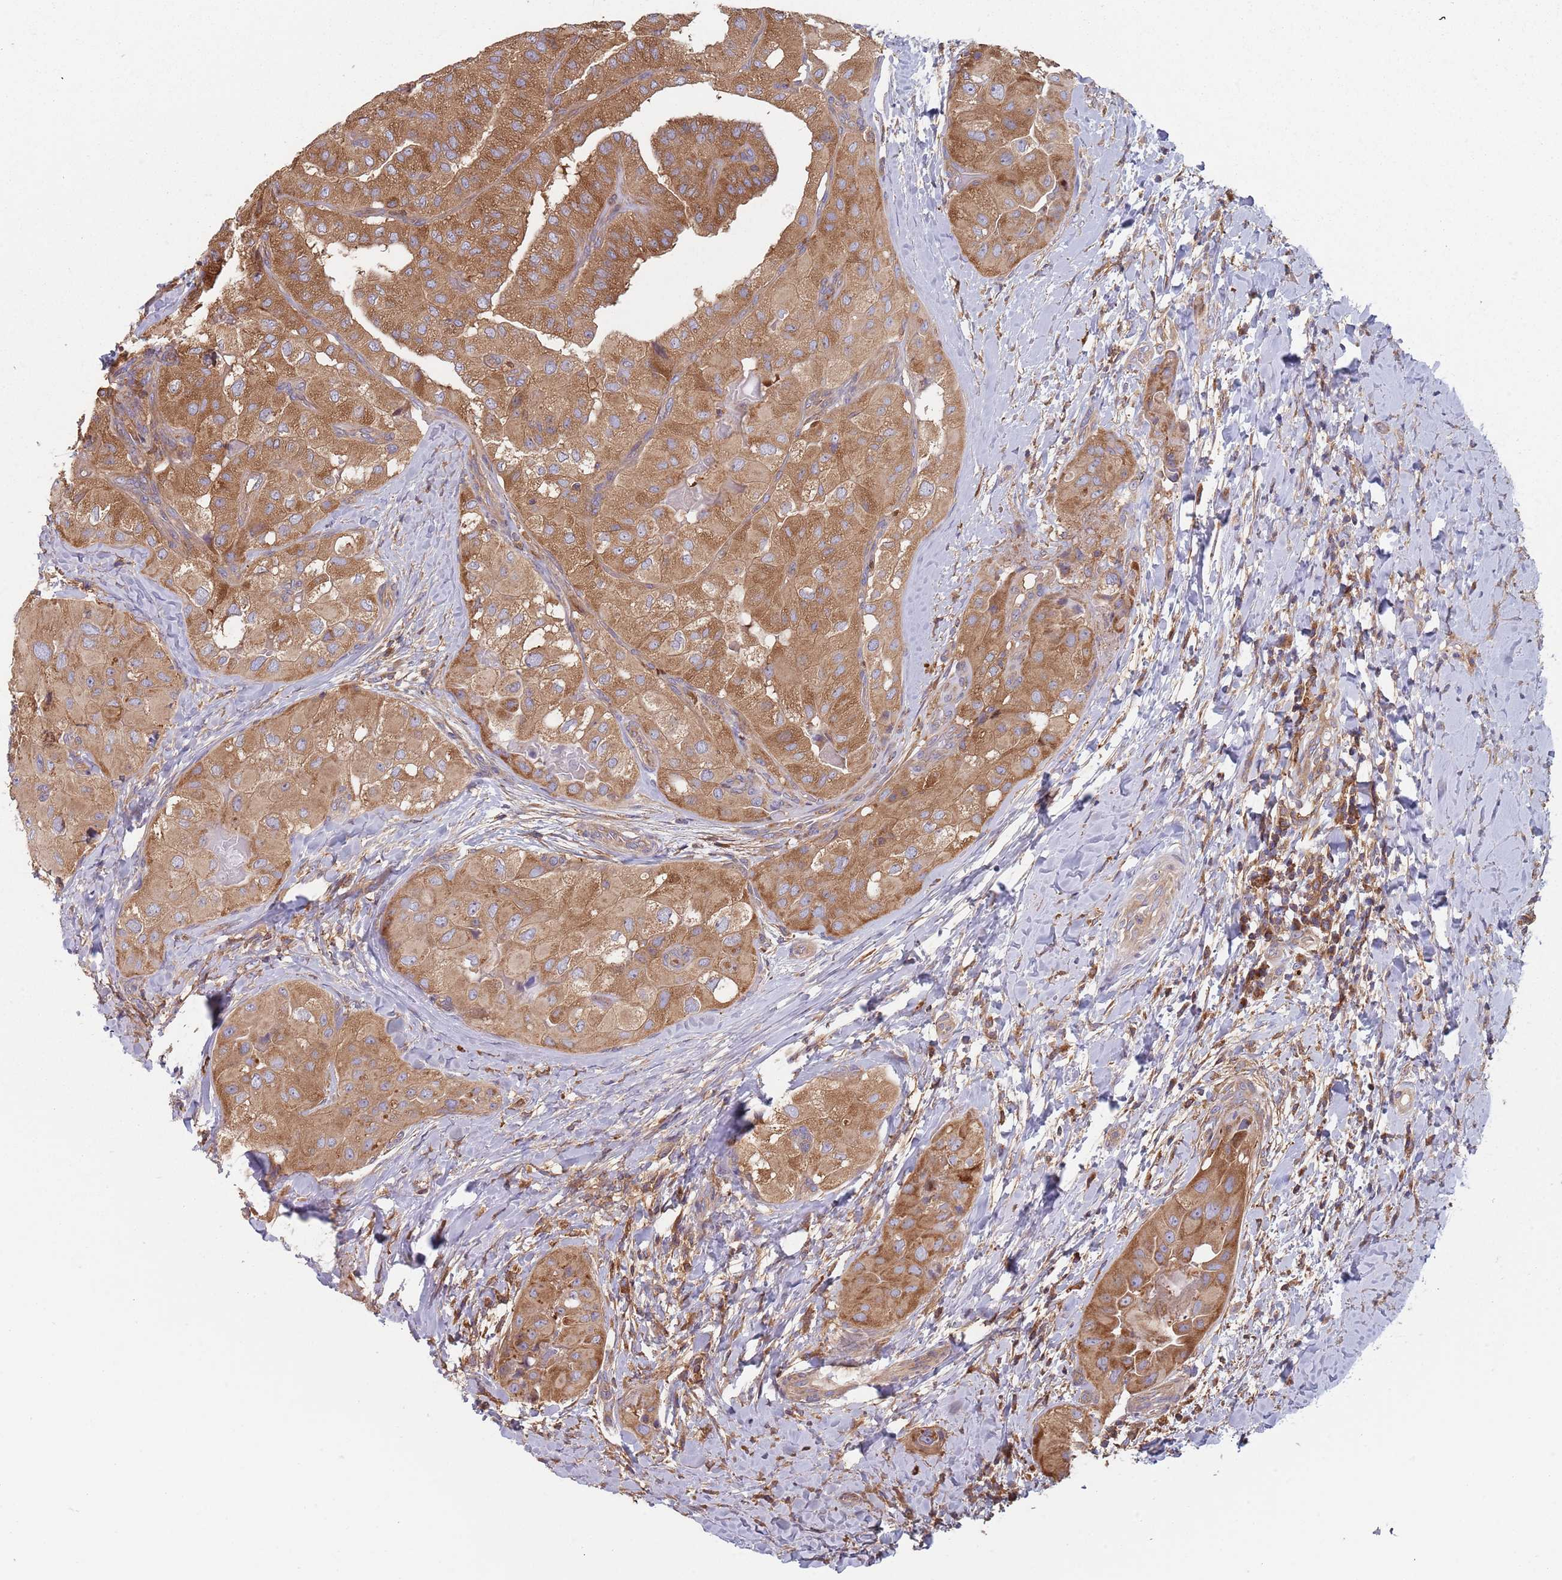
{"staining": {"intensity": "strong", "quantity": ">75%", "location": "cytoplasmic/membranous"}, "tissue": "thyroid cancer", "cell_type": "Tumor cells", "image_type": "cancer", "snomed": [{"axis": "morphology", "description": "Normal tissue, NOS"}, {"axis": "morphology", "description": "Papillary adenocarcinoma, NOS"}, {"axis": "topography", "description": "Thyroid gland"}], "caption": "Thyroid papillary adenocarcinoma stained with a brown dye exhibits strong cytoplasmic/membranous positive staining in approximately >75% of tumor cells.", "gene": "GDI2", "patient": {"sex": "female", "age": 59}}